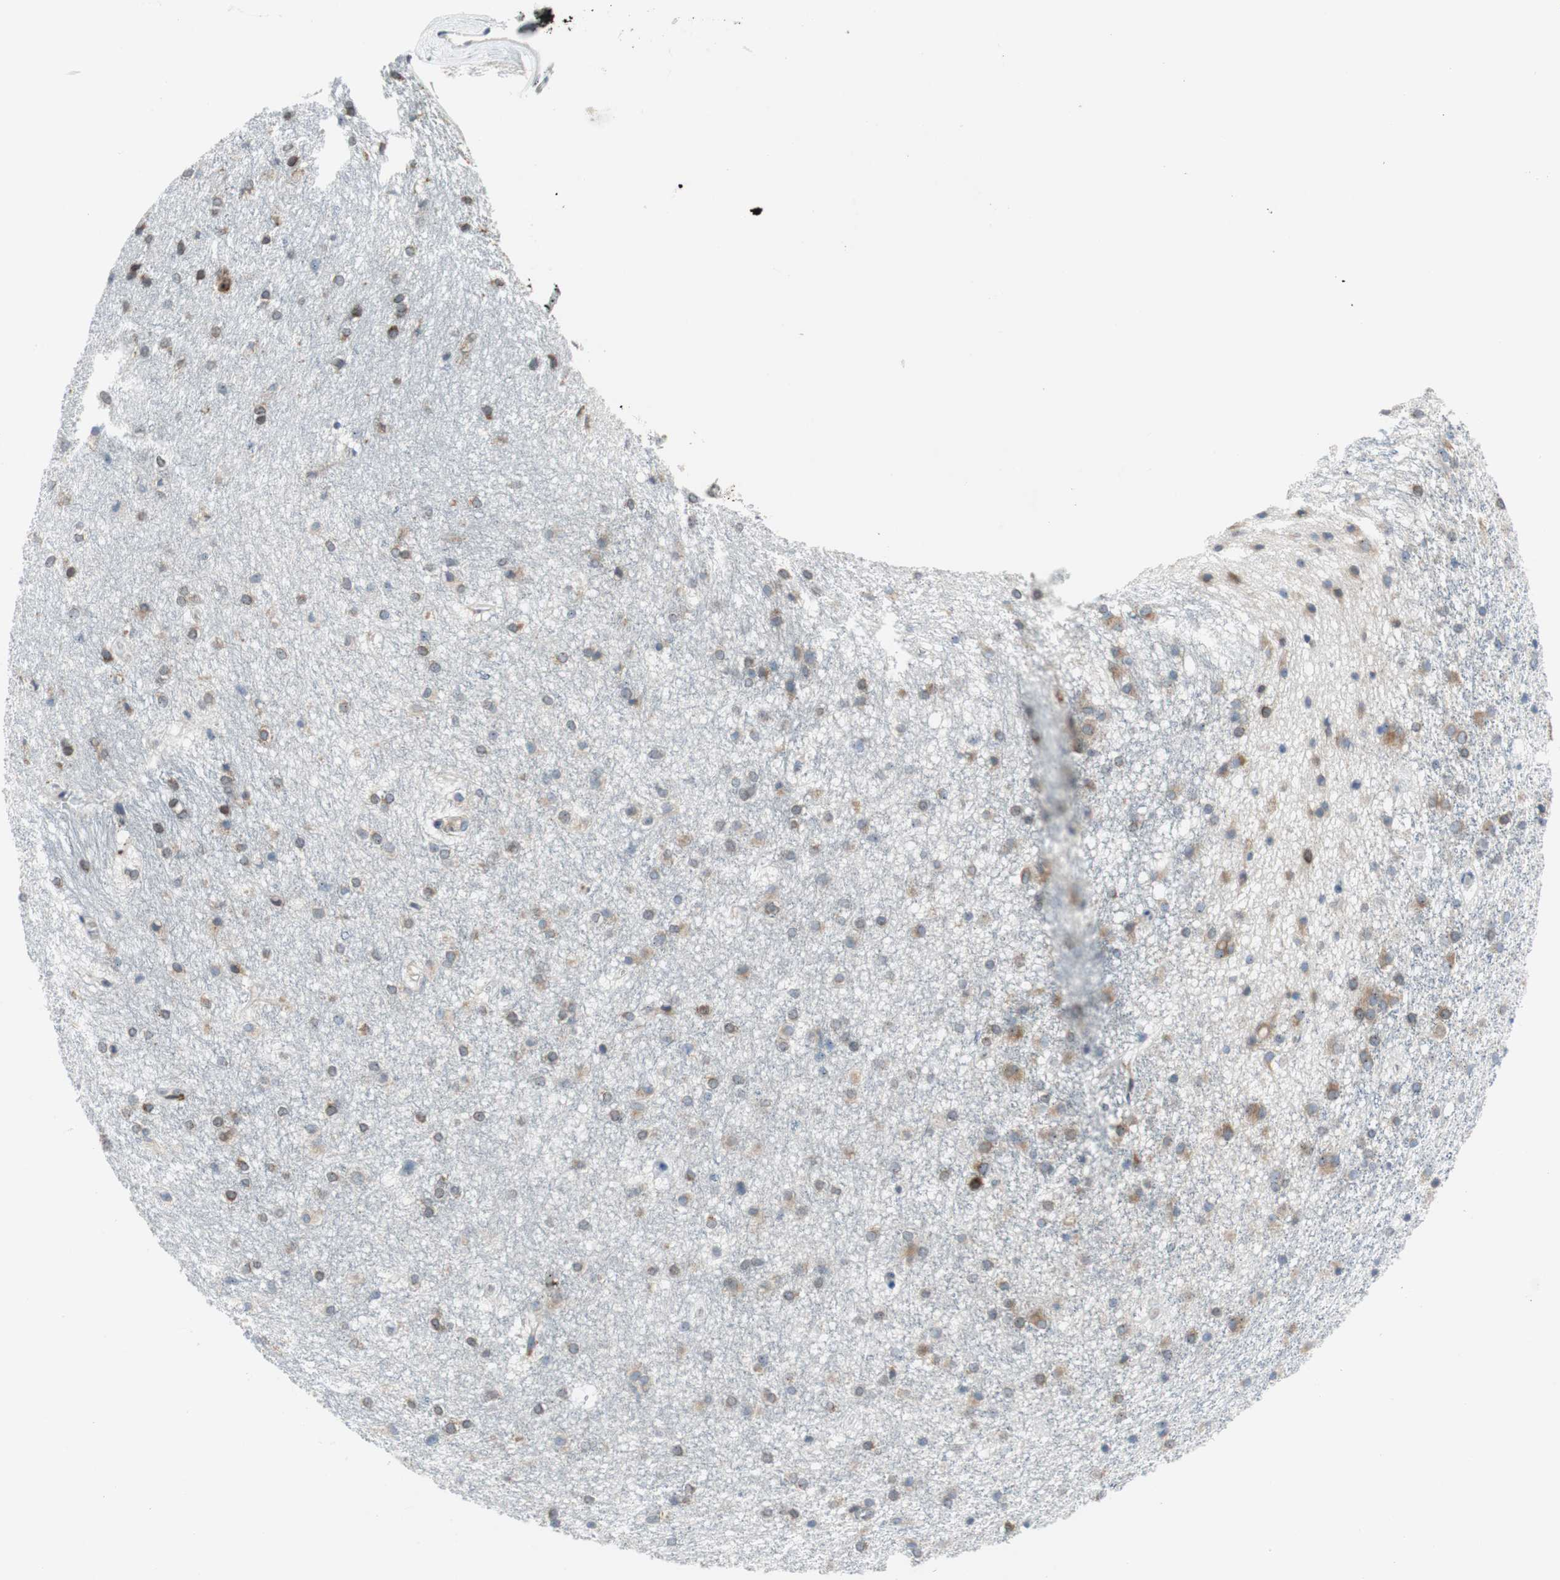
{"staining": {"intensity": "moderate", "quantity": "25%-75%", "location": "cytoplasmic/membranous"}, "tissue": "caudate", "cell_type": "Glial cells", "image_type": "normal", "snomed": [{"axis": "morphology", "description": "Normal tissue, NOS"}, {"axis": "topography", "description": "Lateral ventricle wall"}], "caption": "IHC photomicrograph of unremarkable caudate: caudate stained using immunohistochemistry displays medium levels of moderate protein expression localized specifically in the cytoplasmic/membranous of glial cells, appearing as a cytoplasmic/membranous brown color.", "gene": "TMED7", "patient": {"sex": "female", "age": 19}}